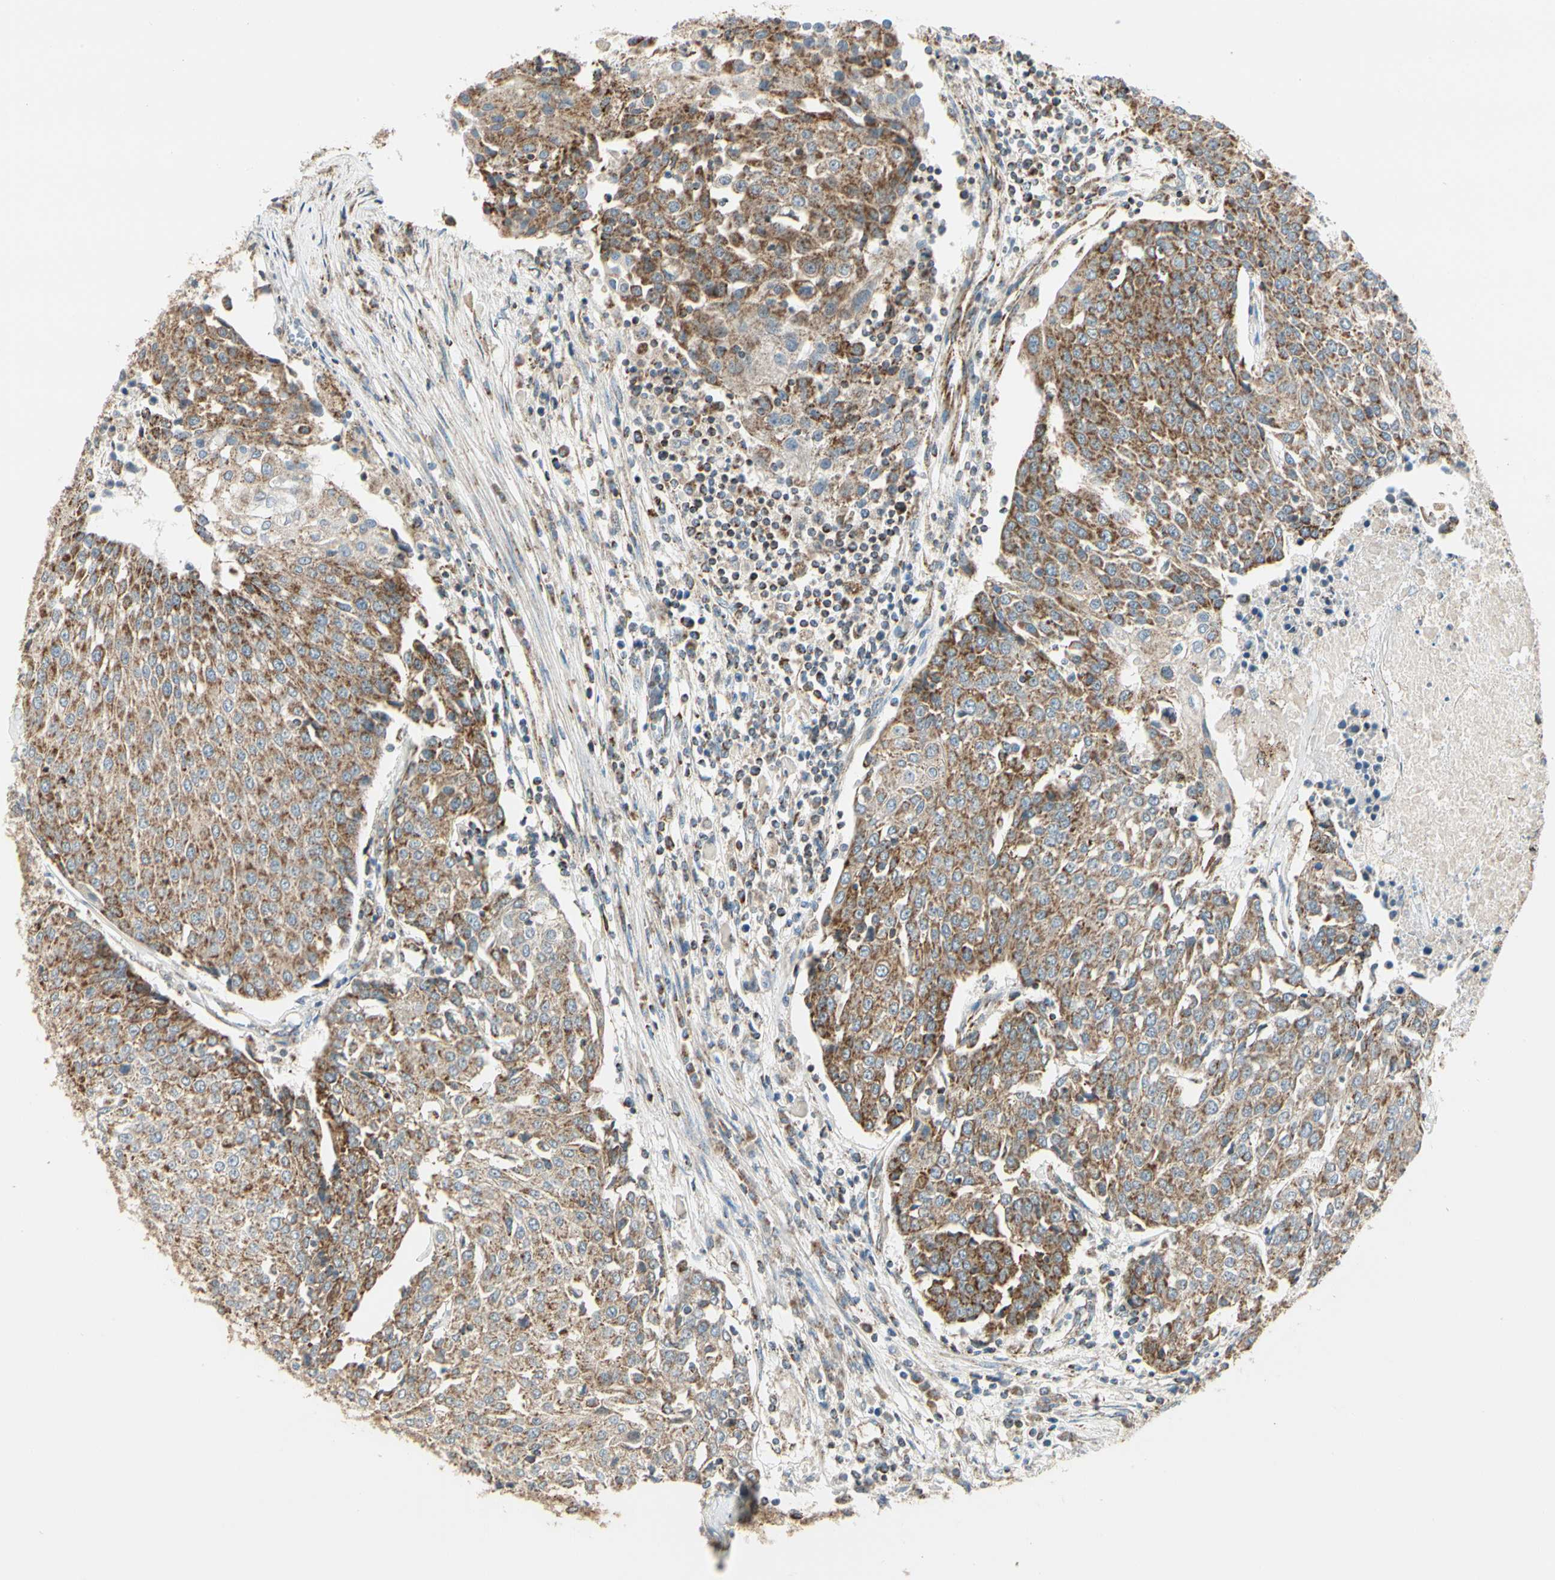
{"staining": {"intensity": "moderate", "quantity": ">75%", "location": "cytoplasmic/membranous"}, "tissue": "urothelial cancer", "cell_type": "Tumor cells", "image_type": "cancer", "snomed": [{"axis": "morphology", "description": "Urothelial carcinoma, High grade"}, {"axis": "topography", "description": "Urinary bladder"}], "caption": "The histopathology image displays a brown stain indicating the presence of a protein in the cytoplasmic/membranous of tumor cells in high-grade urothelial carcinoma.", "gene": "ANKS6", "patient": {"sex": "female", "age": 85}}